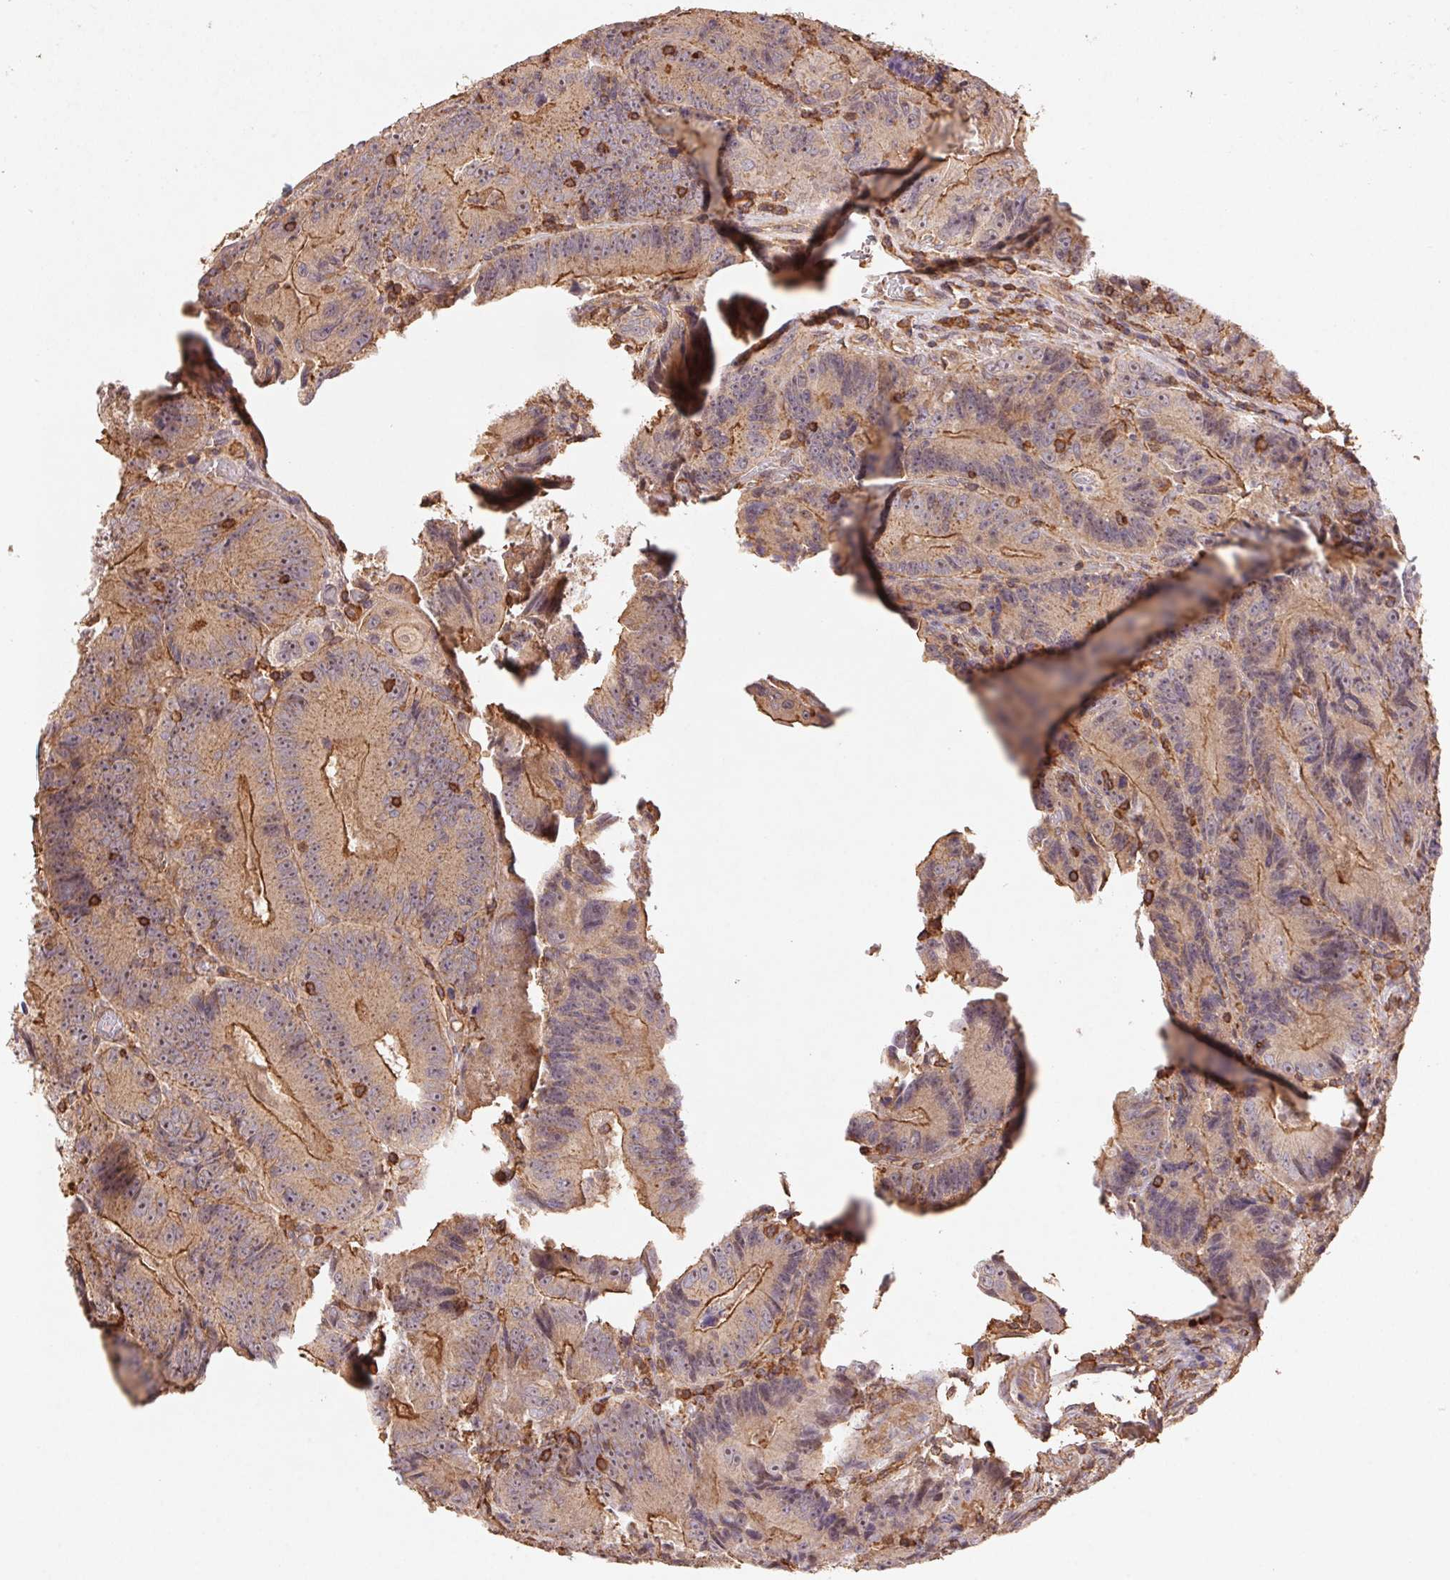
{"staining": {"intensity": "moderate", "quantity": "25%-75%", "location": "cytoplasmic/membranous"}, "tissue": "colorectal cancer", "cell_type": "Tumor cells", "image_type": "cancer", "snomed": [{"axis": "morphology", "description": "Adenocarcinoma, NOS"}, {"axis": "topography", "description": "Colon"}], "caption": "A medium amount of moderate cytoplasmic/membranous expression is appreciated in about 25%-75% of tumor cells in colorectal cancer tissue.", "gene": "ATG10", "patient": {"sex": "female", "age": 86}}